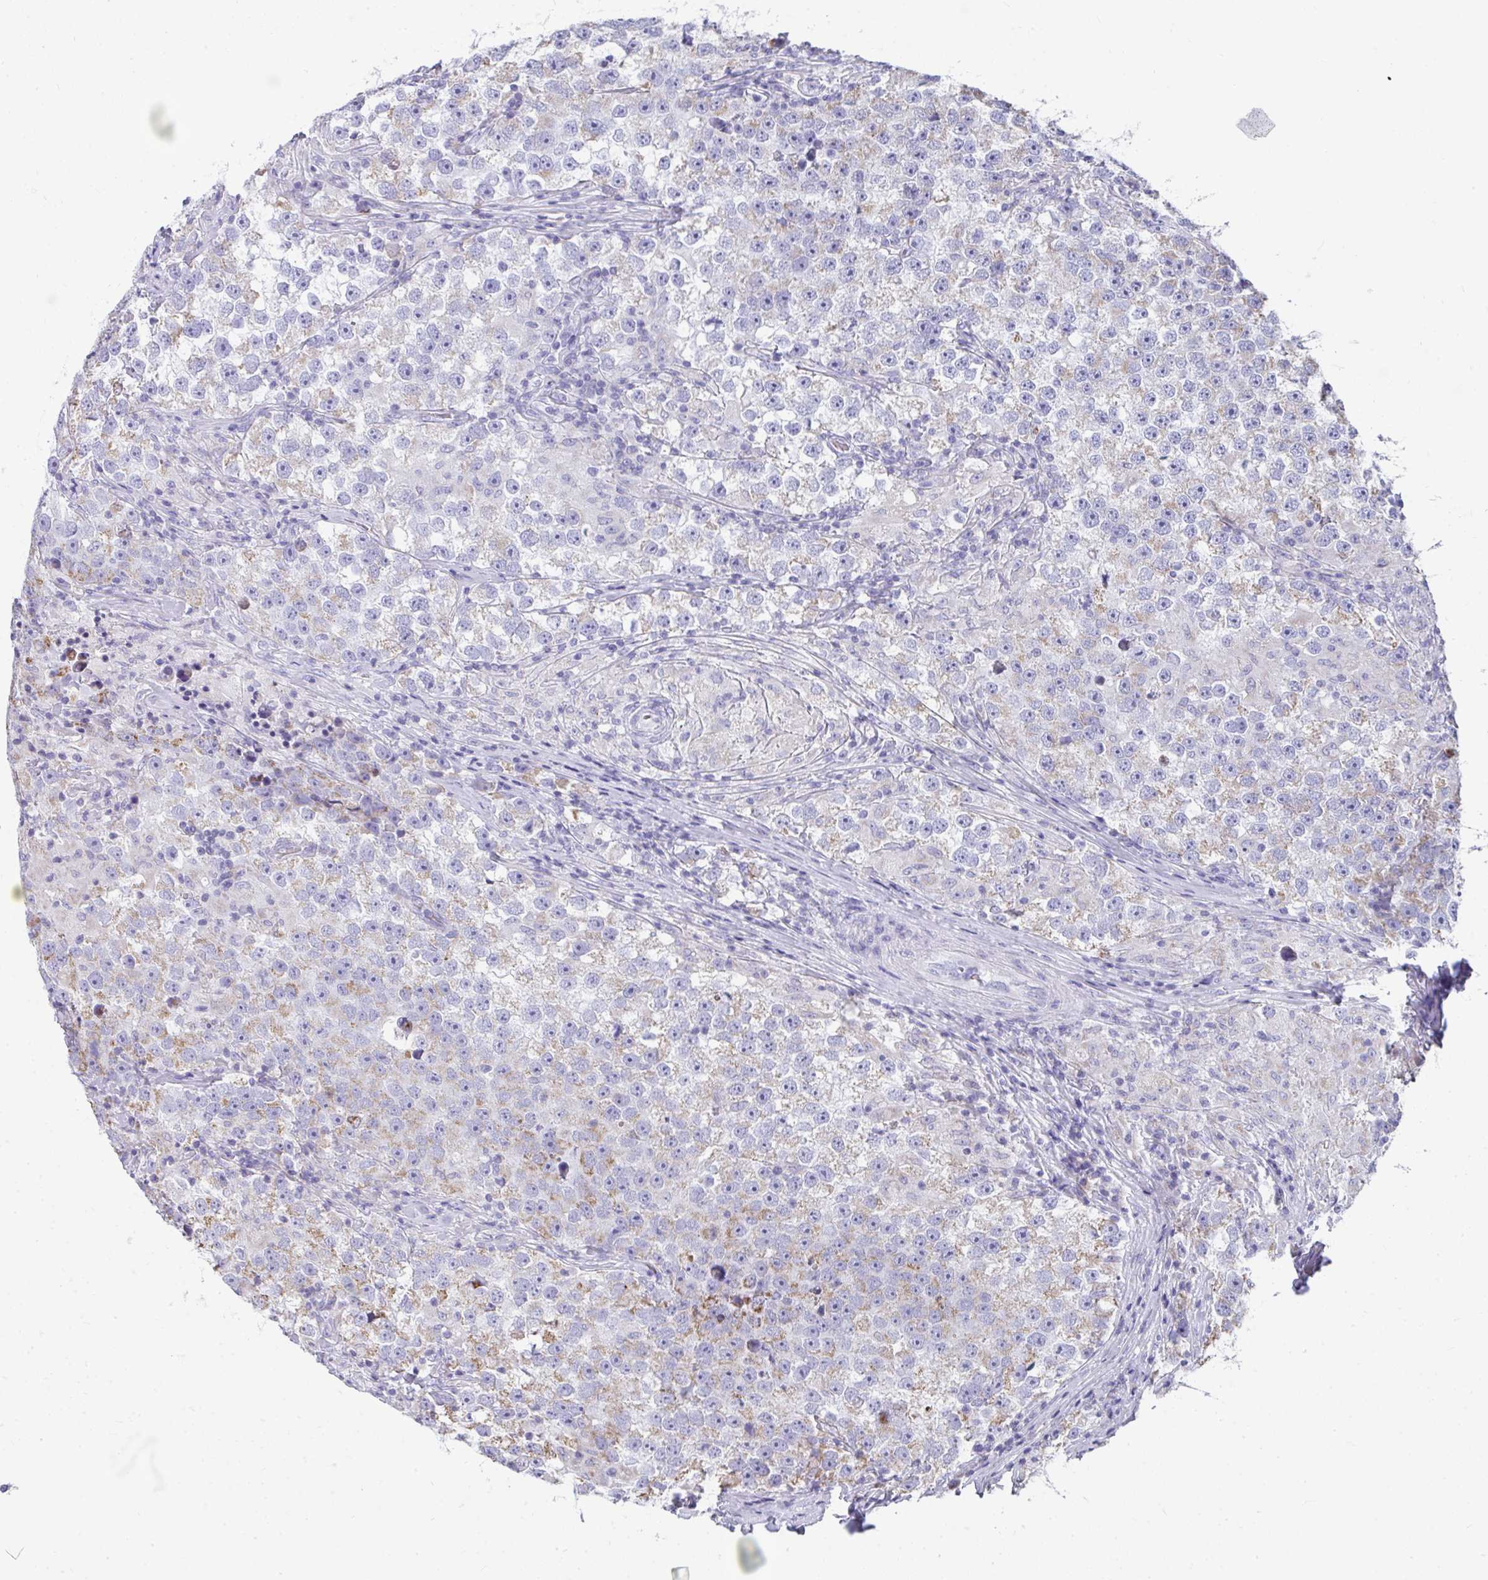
{"staining": {"intensity": "weak", "quantity": "25%-75%", "location": "cytoplasmic/membranous"}, "tissue": "testis cancer", "cell_type": "Tumor cells", "image_type": "cancer", "snomed": [{"axis": "morphology", "description": "Seminoma, NOS"}, {"axis": "topography", "description": "Testis"}], "caption": "Tumor cells demonstrate weak cytoplasmic/membranous positivity in approximately 25%-75% of cells in seminoma (testis).", "gene": "SLC6A1", "patient": {"sex": "male", "age": 46}}